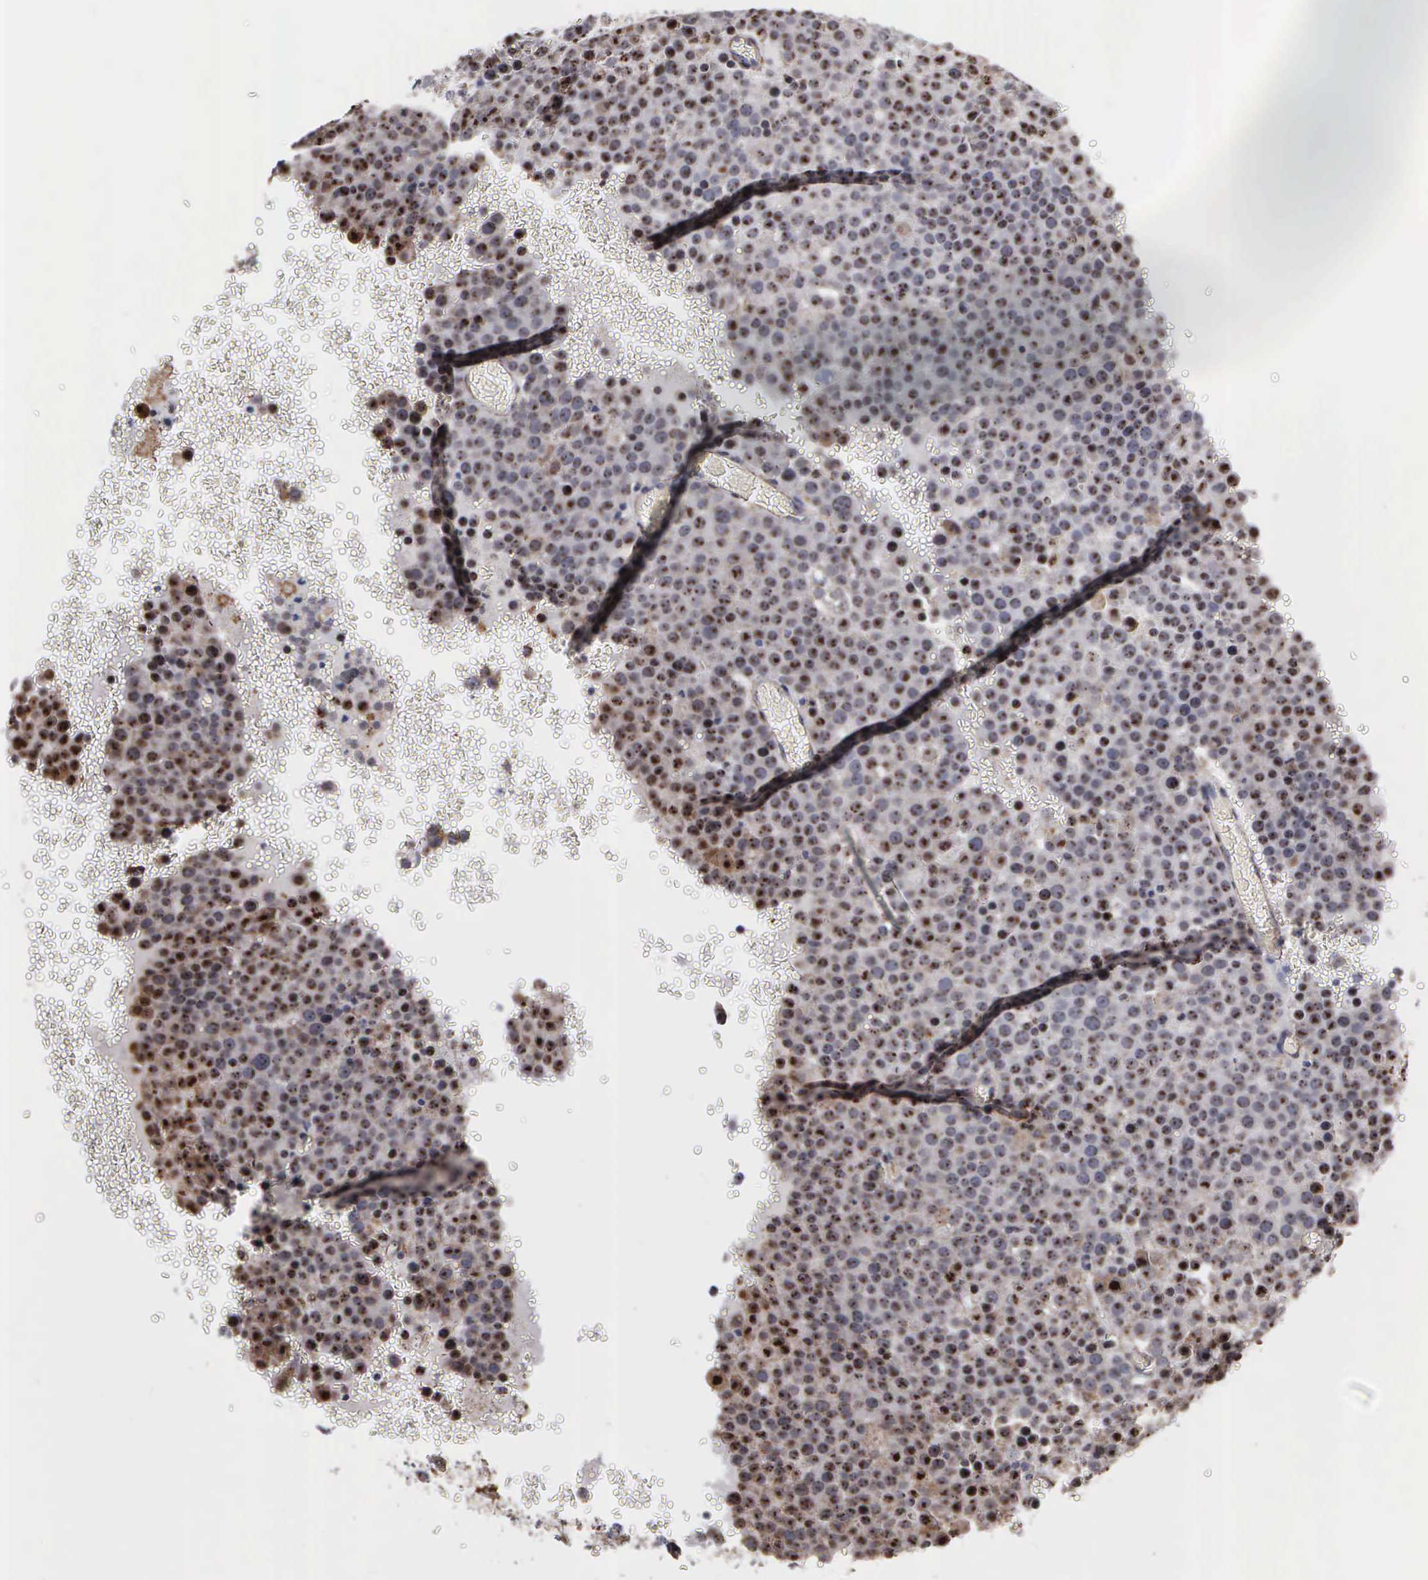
{"staining": {"intensity": "moderate", "quantity": ">75%", "location": "cytoplasmic/membranous,nuclear"}, "tissue": "testis cancer", "cell_type": "Tumor cells", "image_type": "cancer", "snomed": [{"axis": "morphology", "description": "Seminoma, NOS"}, {"axis": "topography", "description": "Testis"}], "caption": "Immunohistochemistry (IHC) photomicrograph of human seminoma (testis) stained for a protein (brown), which reveals medium levels of moderate cytoplasmic/membranous and nuclear staining in approximately >75% of tumor cells.", "gene": "NGDN", "patient": {"sex": "male", "age": 71}}